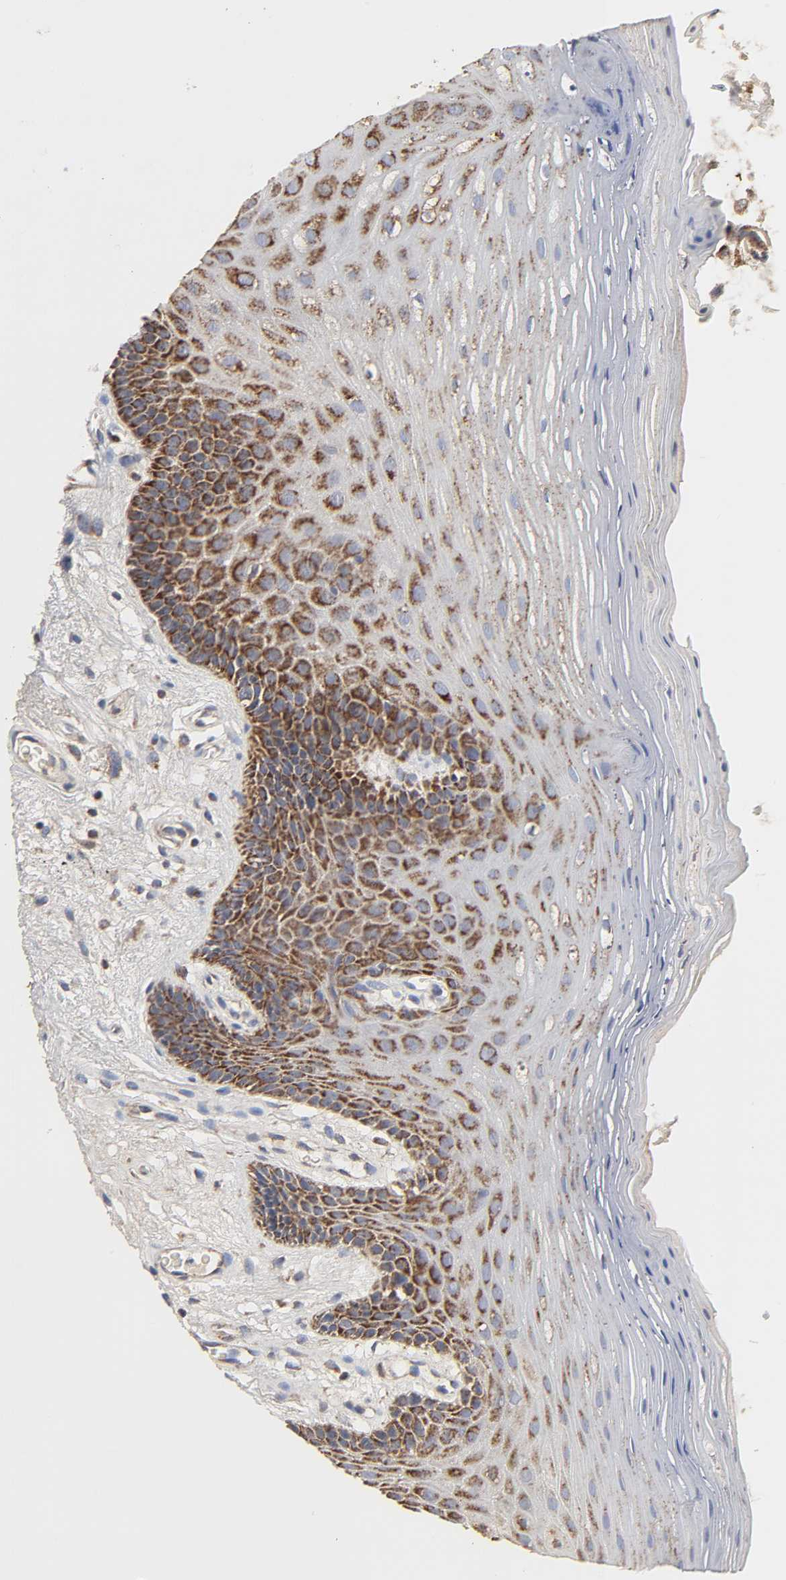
{"staining": {"intensity": "strong", "quantity": ">75%", "location": "cytoplasmic/membranous"}, "tissue": "oral mucosa", "cell_type": "Squamous epithelial cells", "image_type": "normal", "snomed": [{"axis": "morphology", "description": "Normal tissue, NOS"}, {"axis": "morphology", "description": "Squamous cell carcinoma, NOS"}, {"axis": "topography", "description": "Skeletal muscle"}, {"axis": "topography", "description": "Oral tissue"}, {"axis": "topography", "description": "Head-Neck"}], "caption": "Immunohistochemical staining of unremarkable human oral mucosa exhibits >75% levels of strong cytoplasmic/membranous protein expression in about >75% of squamous epithelial cells.", "gene": "COX6B1", "patient": {"sex": "male", "age": 71}}